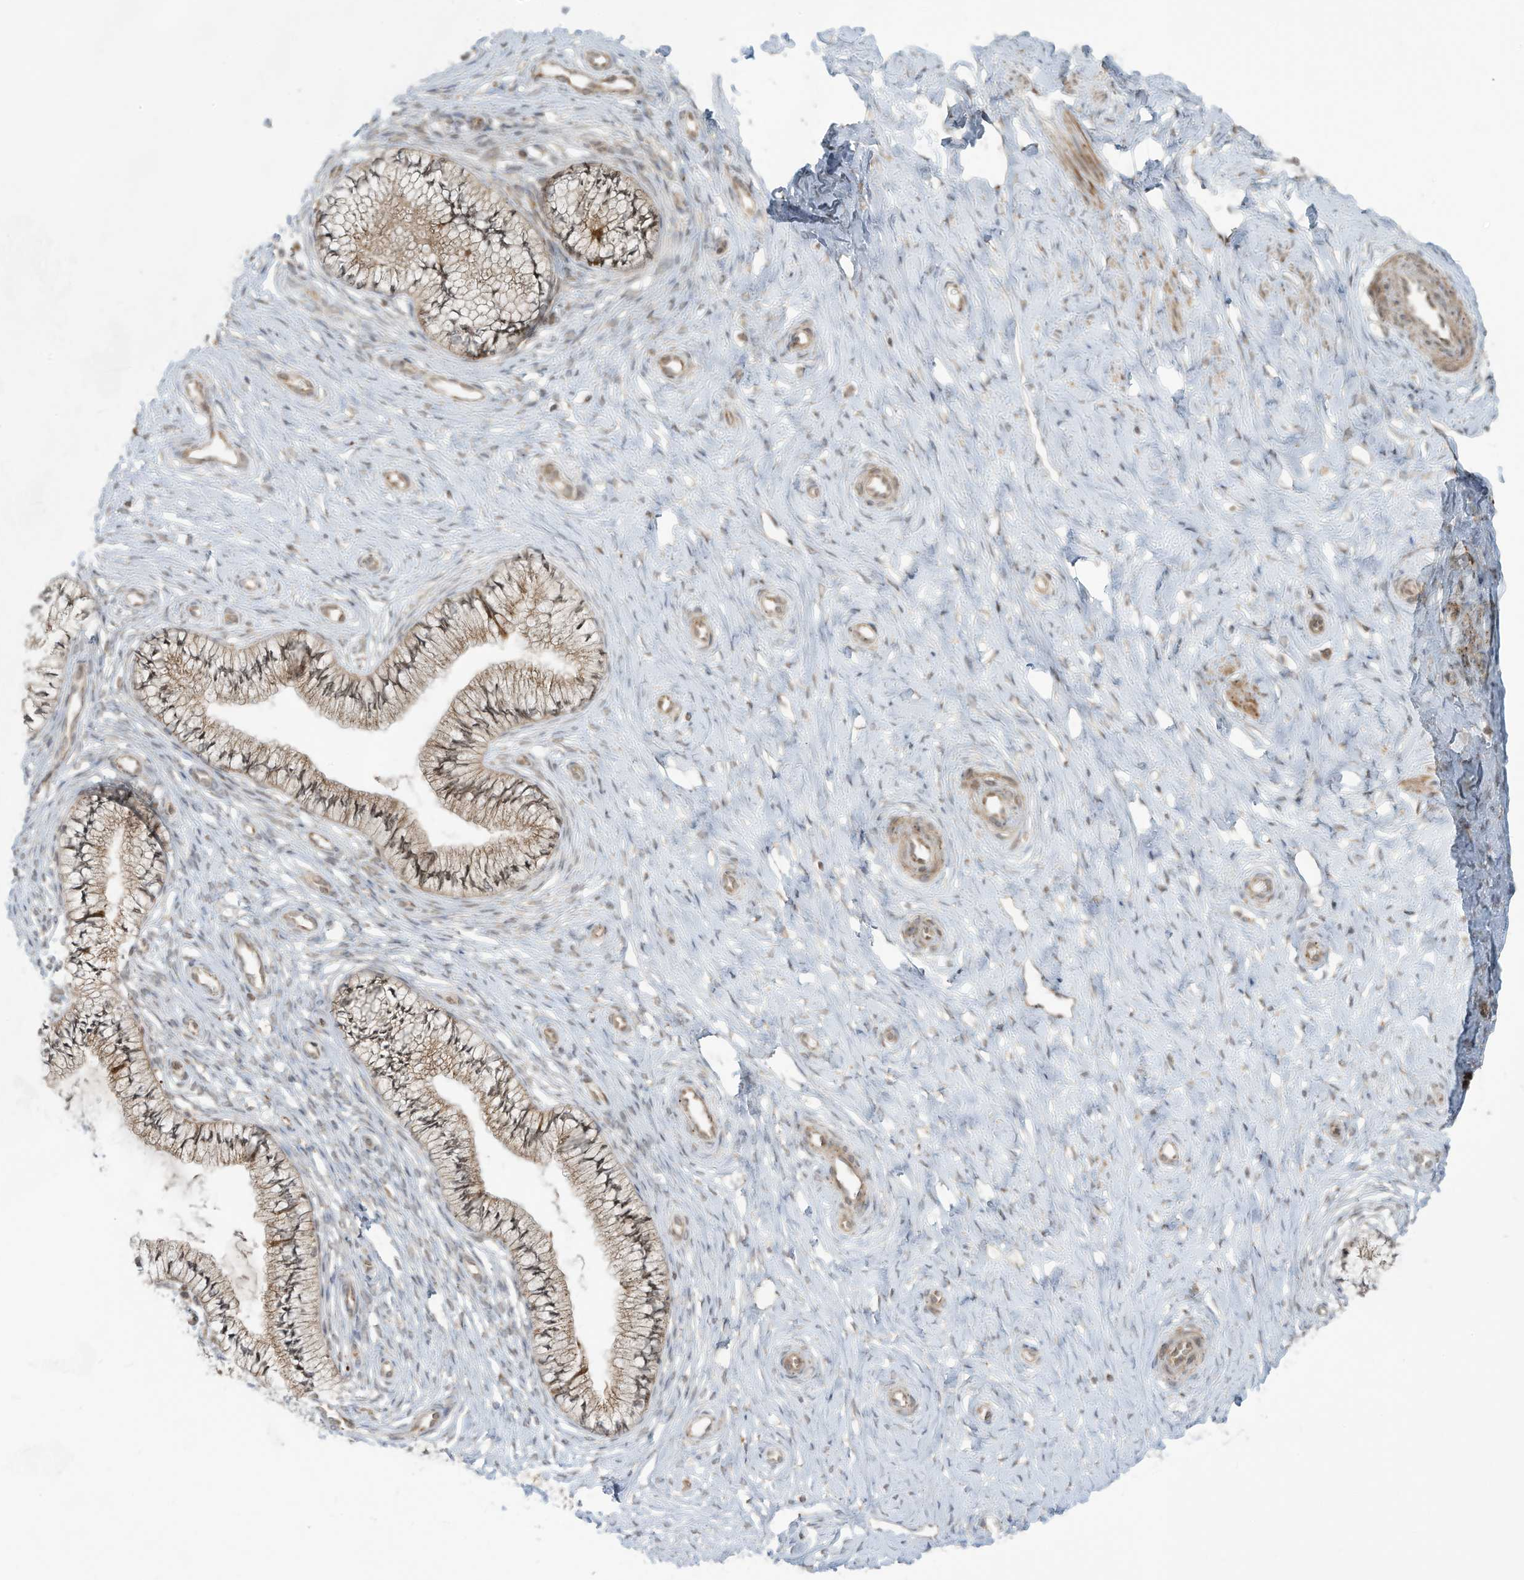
{"staining": {"intensity": "weak", "quantity": ">75%", "location": "cytoplasmic/membranous"}, "tissue": "cervix", "cell_type": "Glandular cells", "image_type": "normal", "snomed": [{"axis": "morphology", "description": "Normal tissue, NOS"}, {"axis": "topography", "description": "Cervix"}], "caption": "High-magnification brightfield microscopy of benign cervix stained with DAB (brown) and counterstained with hematoxylin (blue). glandular cells exhibit weak cytoplasmic/membranous staining is present in approximately>75% of cells.", "gene": "TRIM67", "patient": {"sex": "female", "age": 36}}